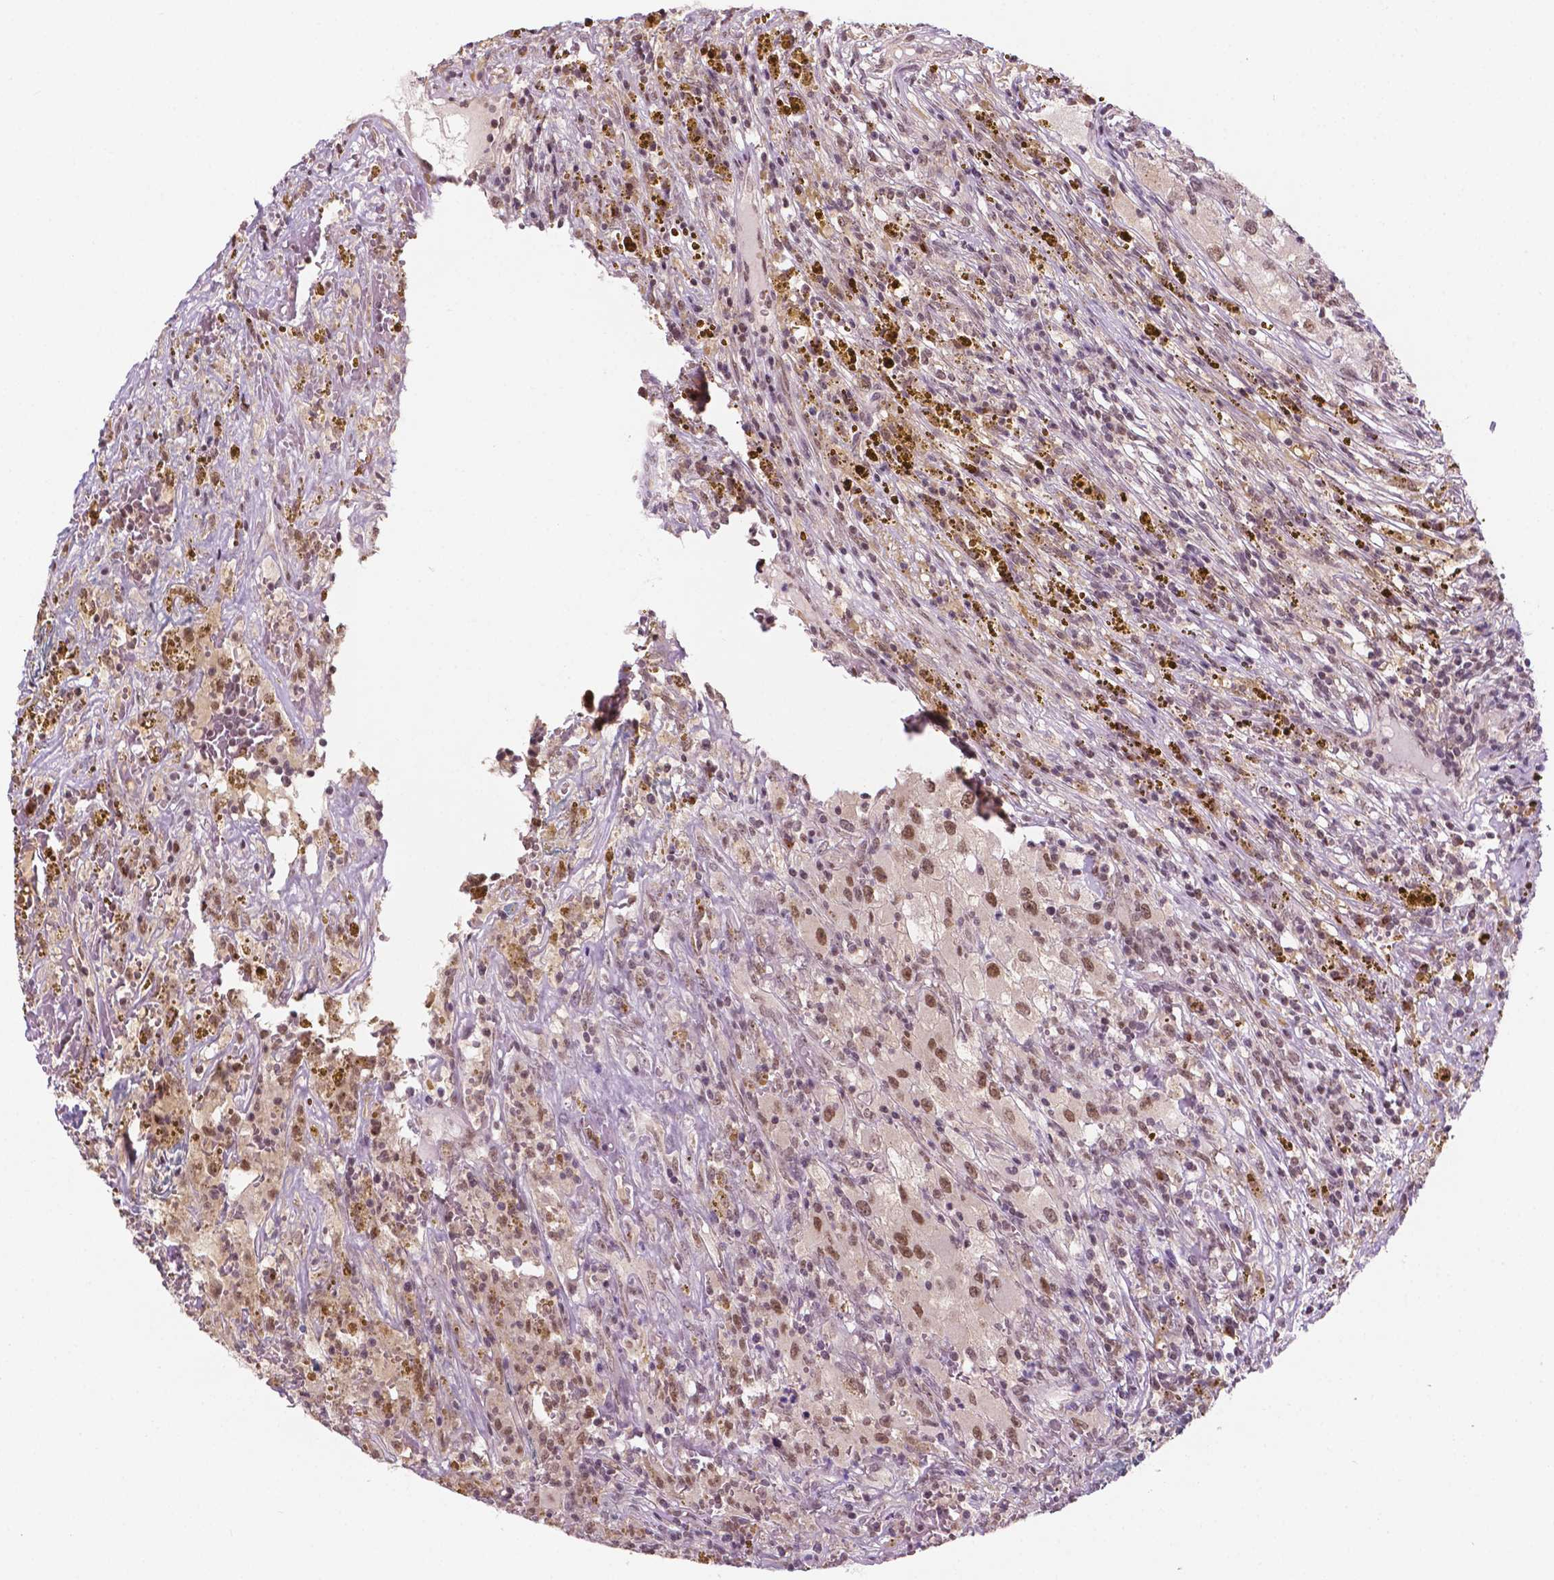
{"staining": {"intensity": "moderate", "quantity": "25%-75%", "location": "nuclear"}, "tissue": "renal cancer", "cell_type": "Tumor cells", "image_type": "cancer", "snomed": [{"axis": "morphology", "description": "Adenocarcinoma, NOS"}, {"axis": "topography", "description": "Kidney"}], "caption": "Tumor cells demonstrate medium levels of moderate nuclear staining in about 25%-75% of cells in human renal cancer.", "gene": "PER2", "patient": {"sex": "female", "age": 67}}